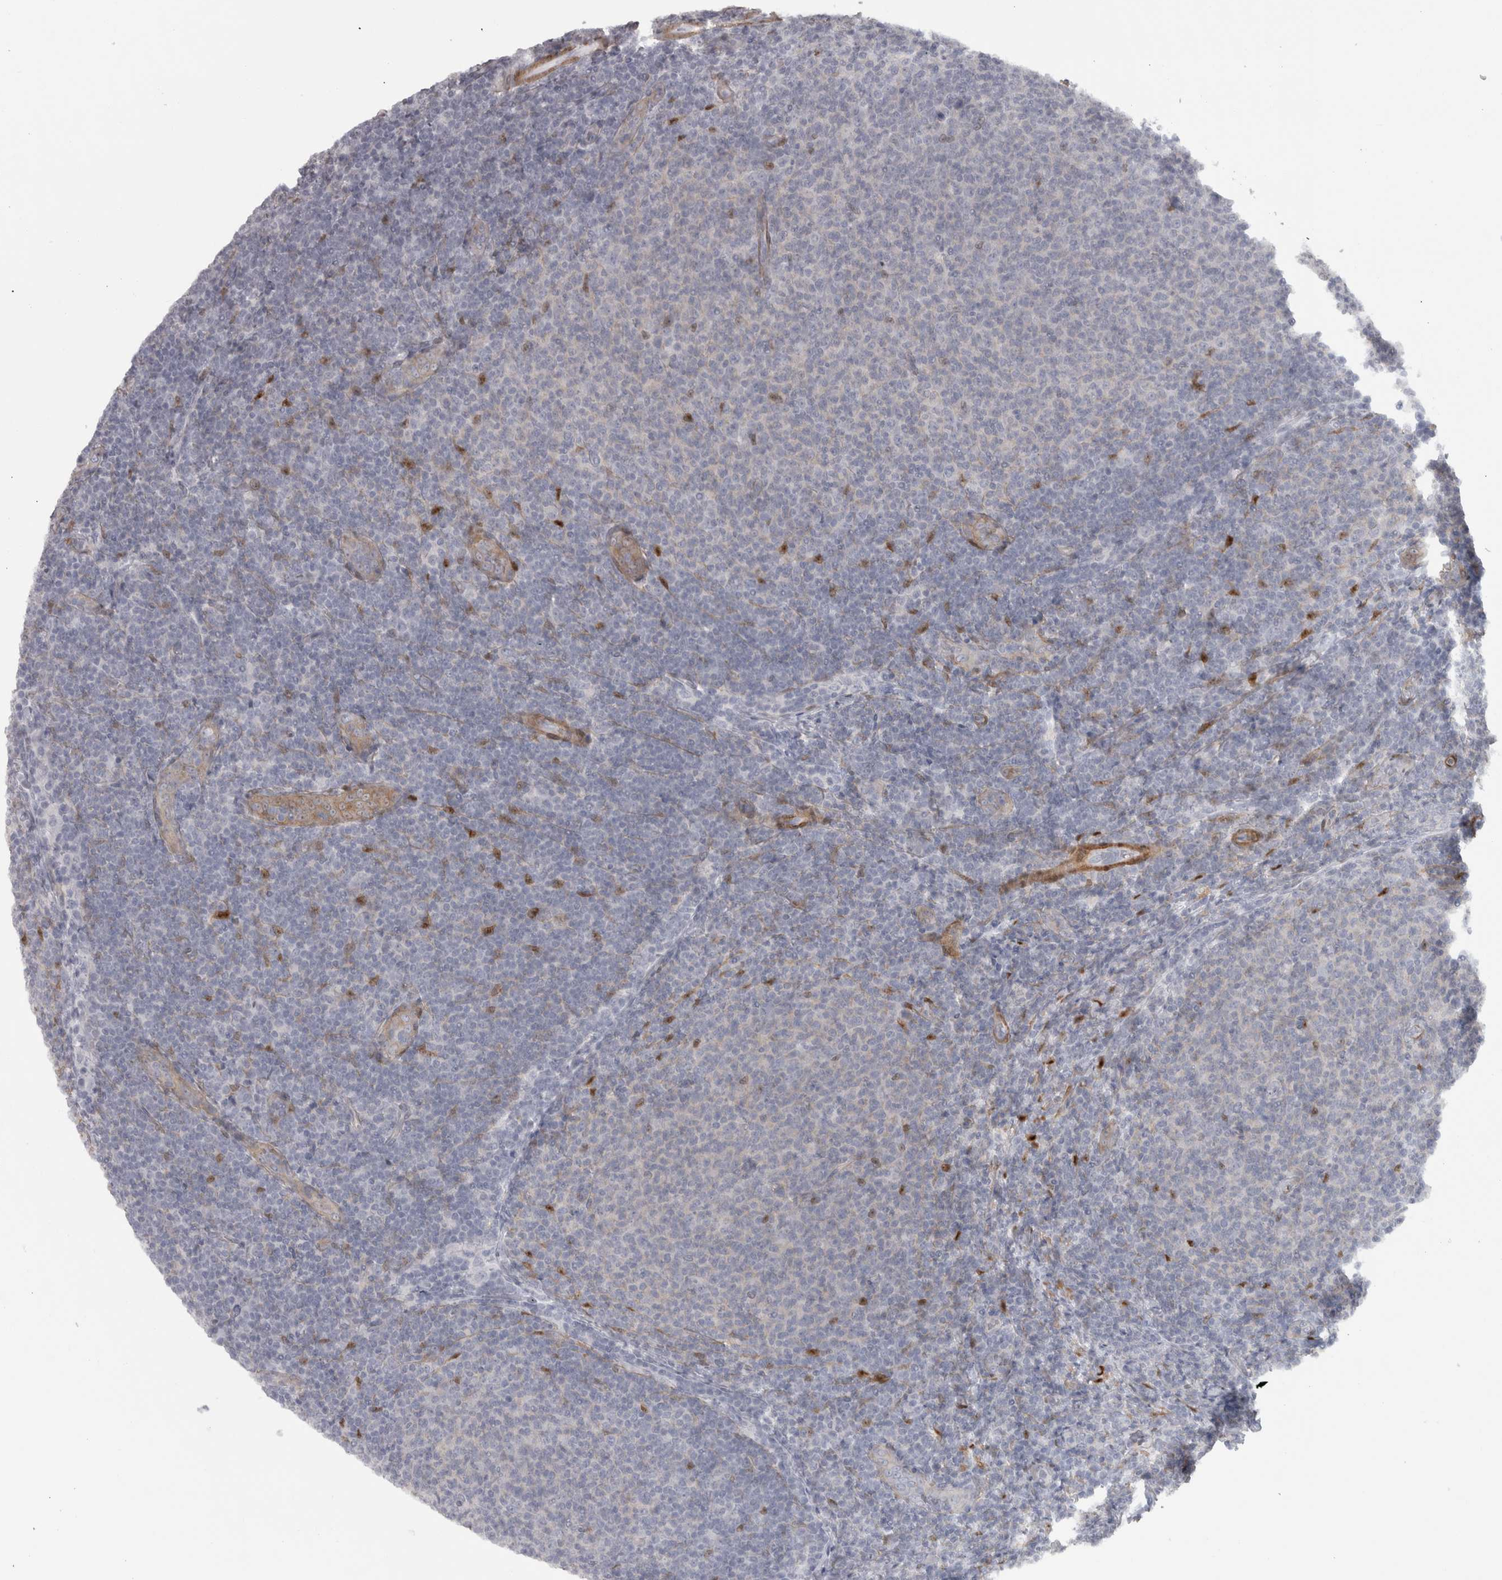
{"staining": {"intensity": "negative", "quantity": "none", "location": "none"}, "tissue": "lymphoma", "cell_type": "Tumor cells", "image_type": "cancer", "snomed": [{"axis": "morphology", "description": "Malignant lymphoma, non-Hodgkin's type, Low grade"}, {"axis": "topography", "description": "Lymph node"}], "caption": "DAB immunohistochemical staining of lymphoma demonstrates no significant expression in tumor cells.", "gene": "PPP1R12B", "patient": {"sex": "male", "age": 66}}